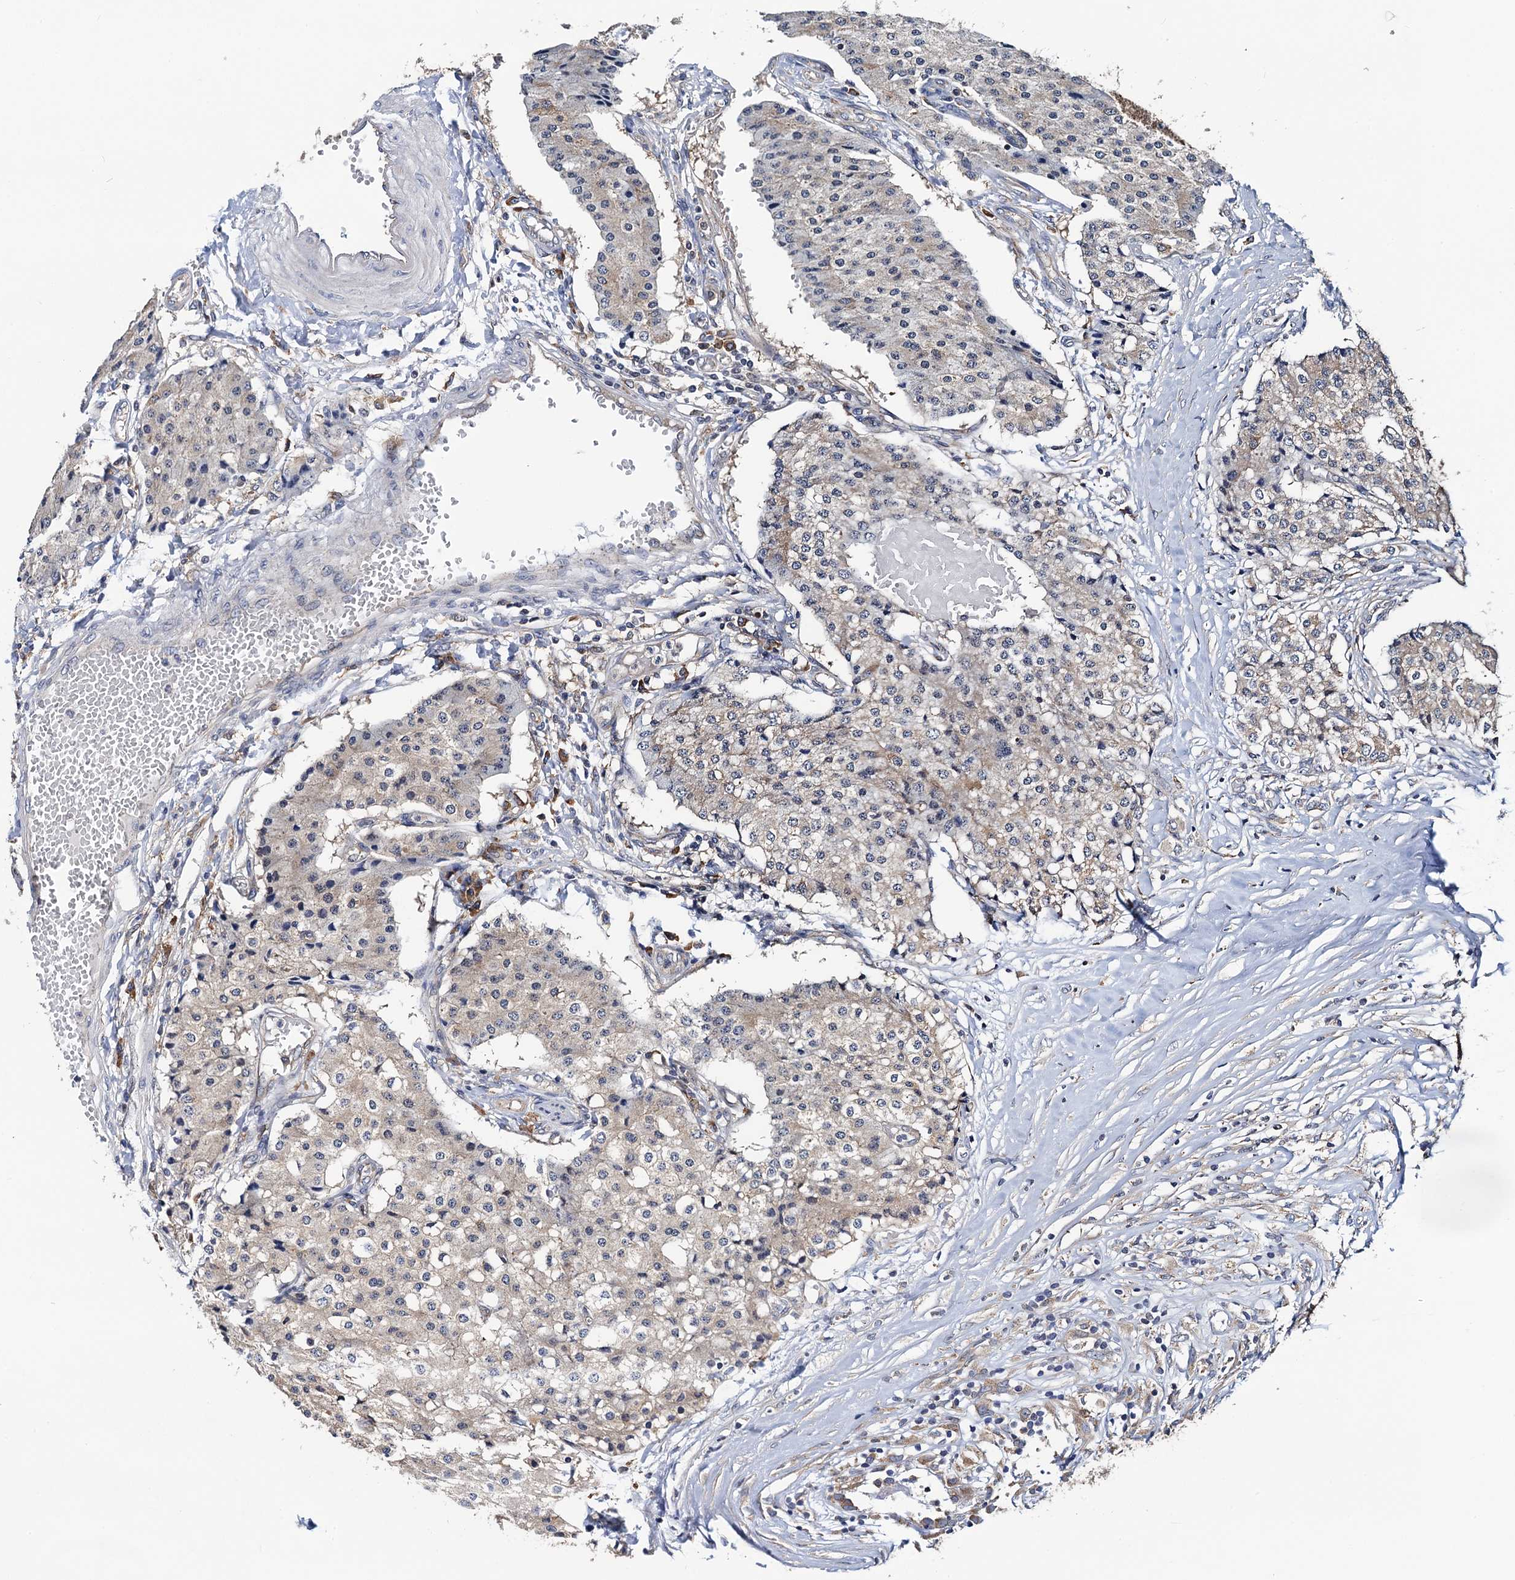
{"staining": {"intensity": "weak", "quantity": "<25%", "location": "cytoplasmic/membranous"}, "tissue": "carcinoid", "cell_type": "Tumor cells", "image_type": "cancer", "snomed": [{"axis": "morphology", "description": "Carcinoid, malignant, NOS"}, {"axis": "topography", "description": "Colon"}], "caption": "The IHC photomicrograph has no significant positivity in tumor cells of carcinoid (malignant) tissue.", "gene": "PGLS", "patient": {"sex": "female", "age": 52}}